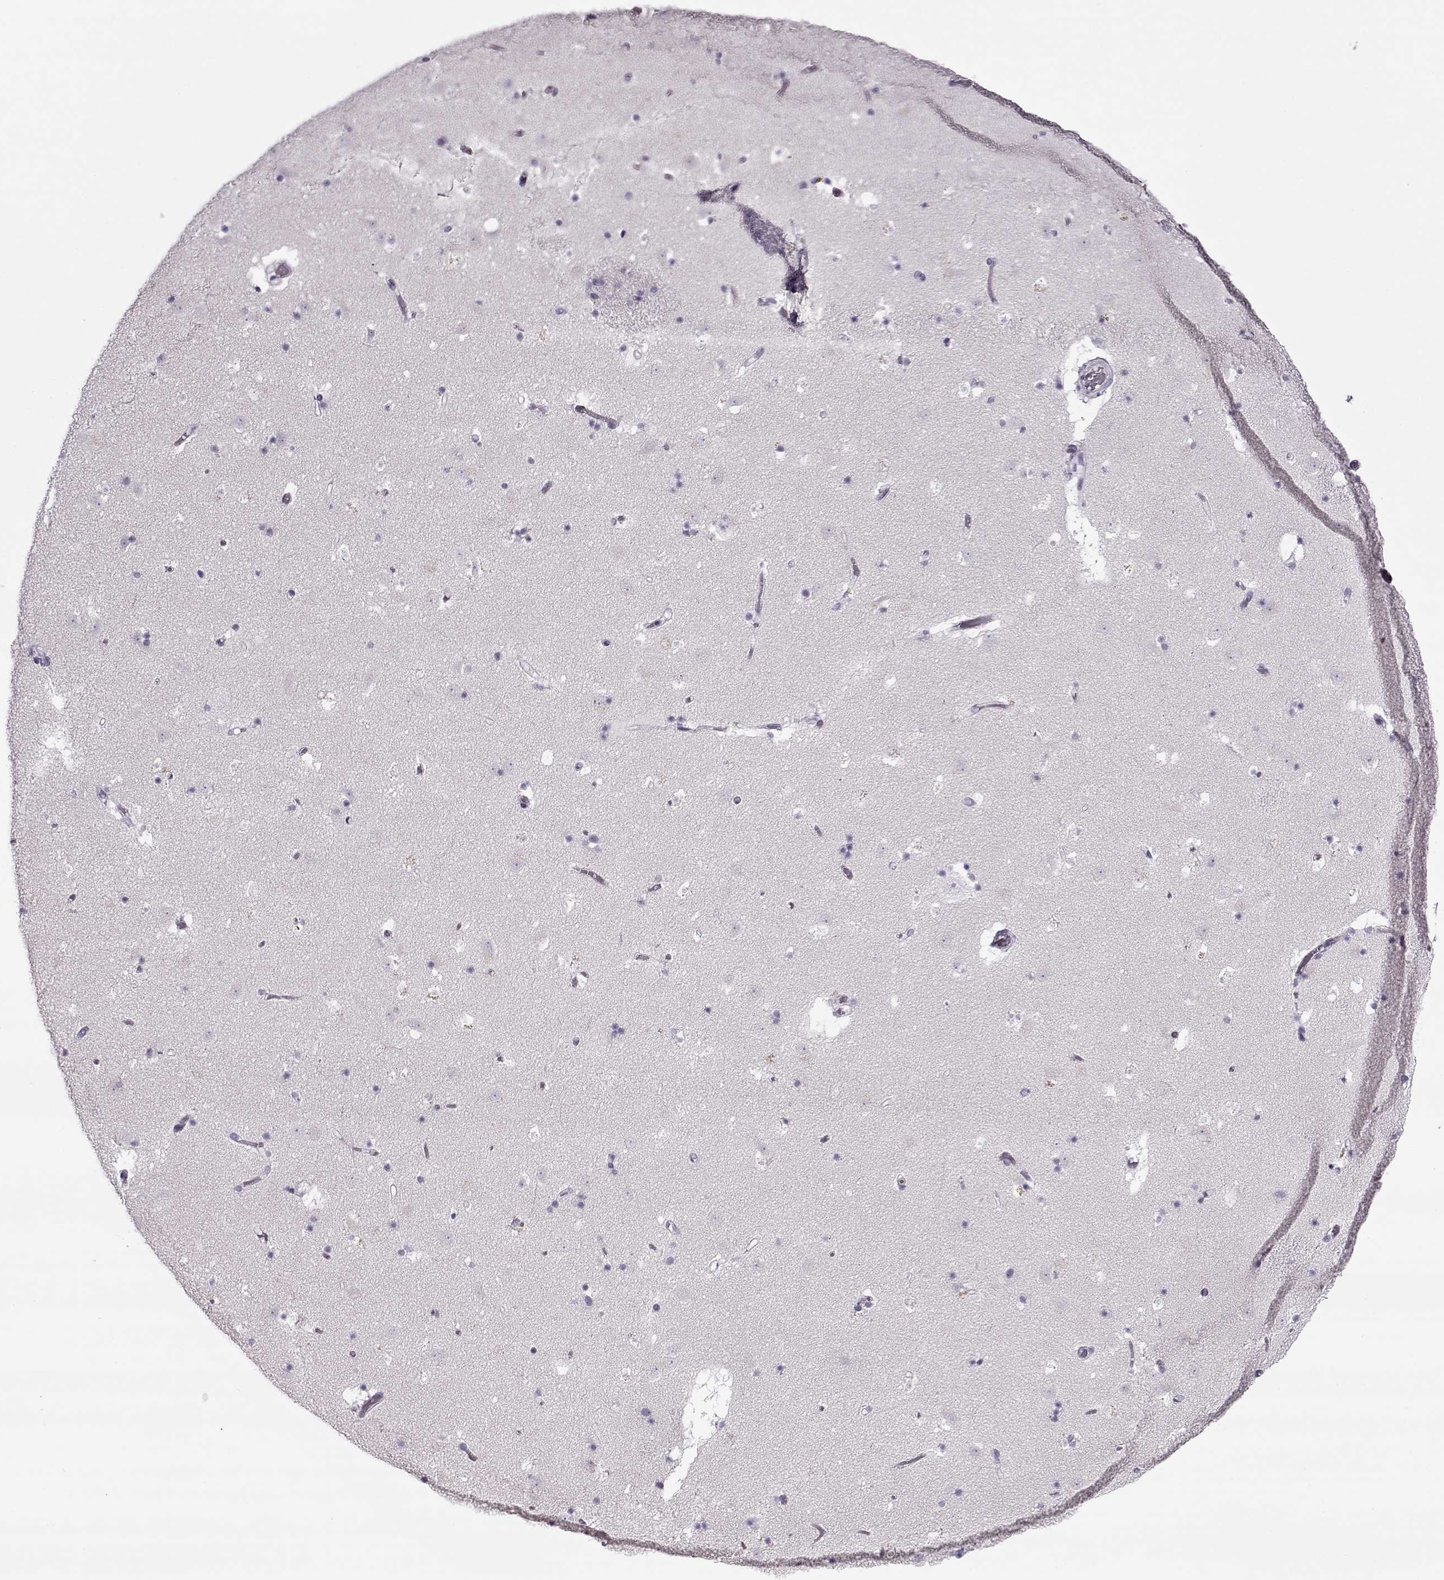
{"staining": {"intensity": "negative", "quantity": "none", "location": "none"}, "tissue": "caudate", "cell_type": "Glial cells", "image_type": "normal", "snomed": [{"axis": "morphology", "description": "Normal tissue, NOS"}, {"axis": "topography", "description": "Lateral ventricle wall"}], "caption": "Glial cells are negative for brown protein staining in unremarkable caudate. (DAB immunohistochemistry with hematoxylin counter stain).", "gene": "PNMT", "patient": {"sex": "female", "age": 42}}